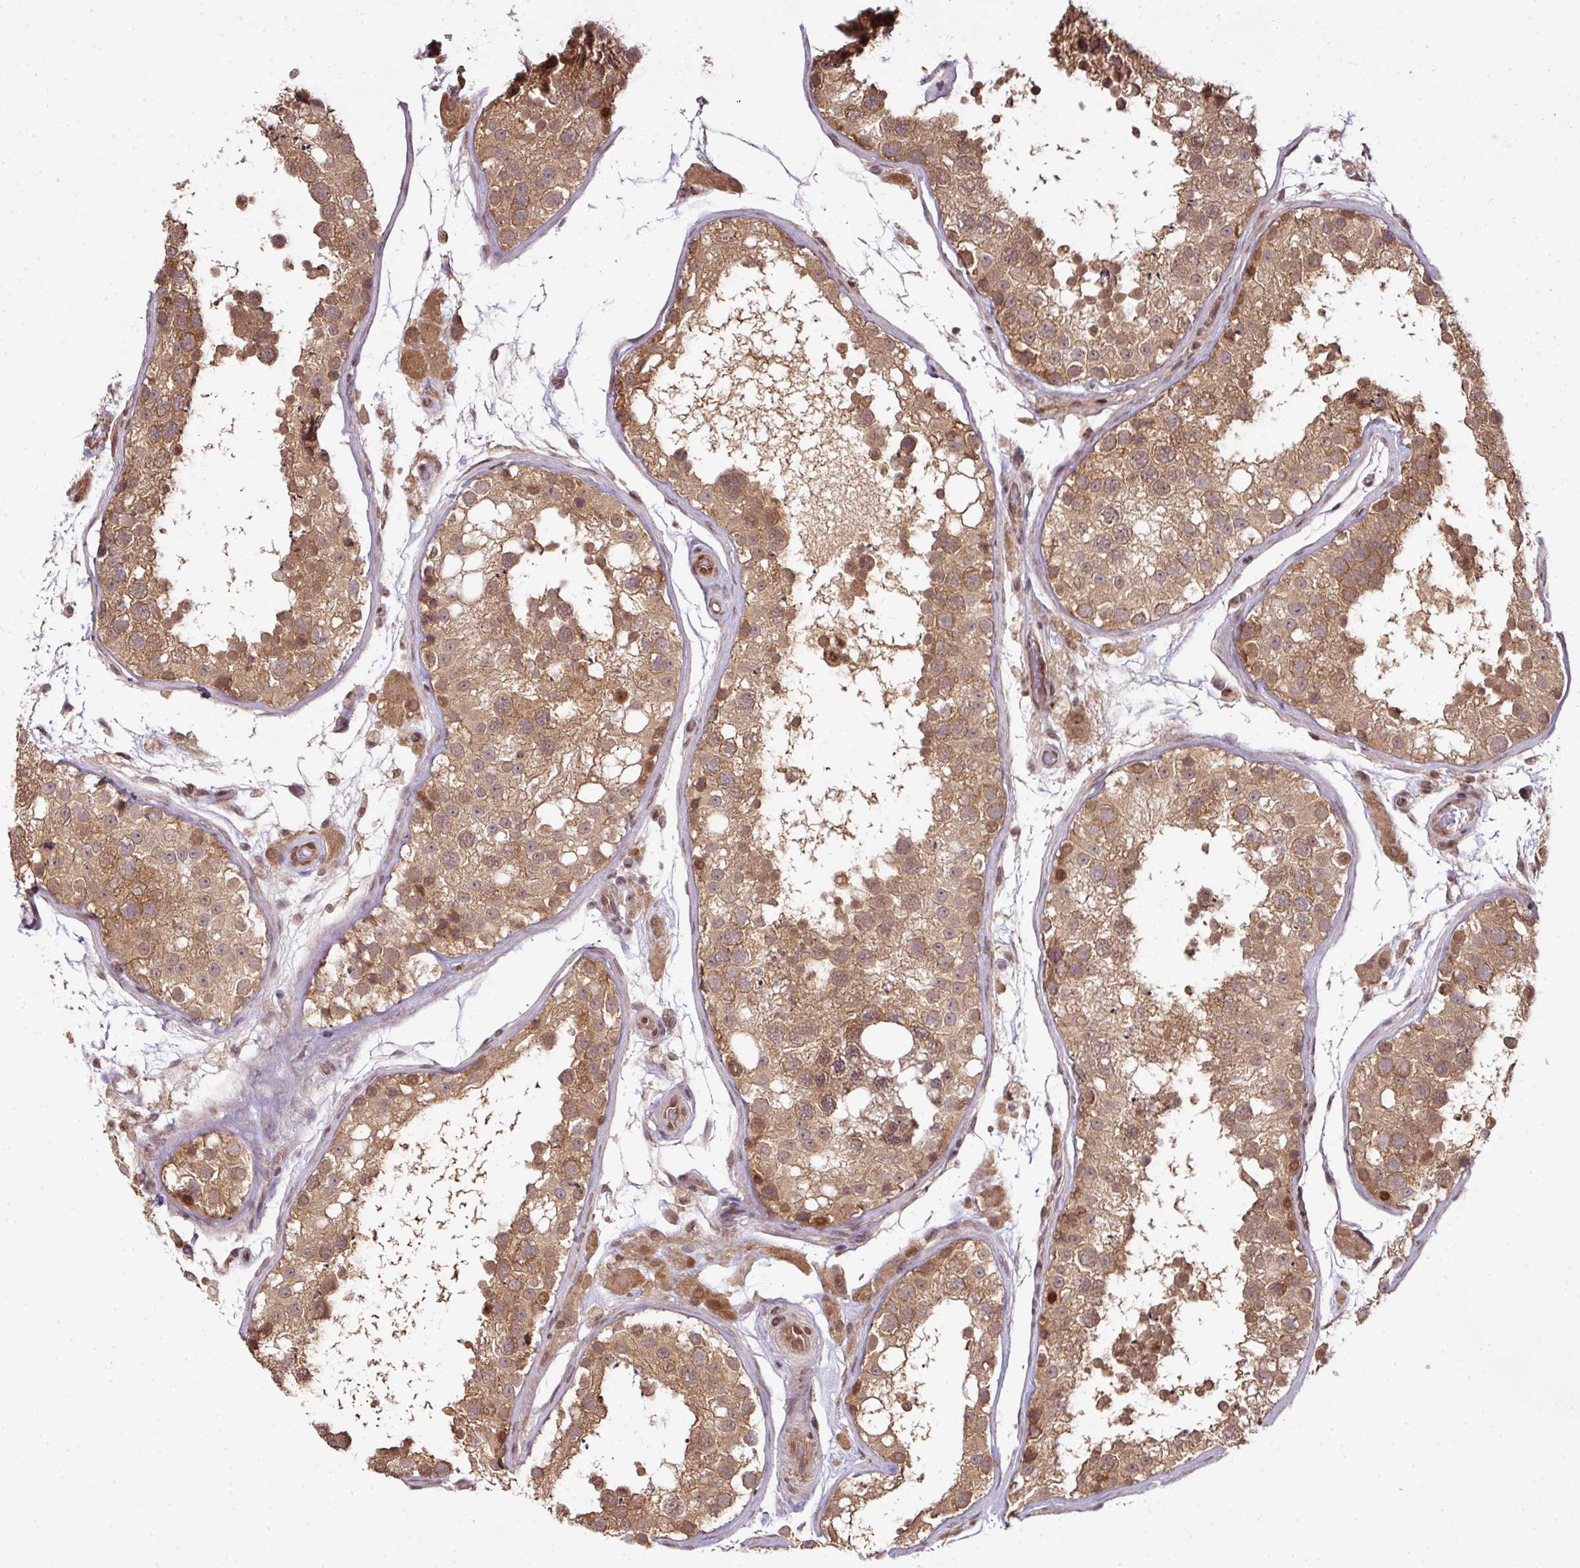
{"staining": {"intensity": "moderate", "quantity": ">75%", "location": "cytoplasmic/membranous,nuclear"}, "tissue": "testis", "cell_type": "Cells in seminiferous ducts", "image_type": "normal", "snomed": [{"axis": "morphology", "description": "Normal tissue, NOS"}, {"axis": "topography", "description": "Testis"}], "caption": "The immunohistochemical stain labels moderate cytoplasmic/membranous,nuclear expression in cells in seminiferous ducts of unremarkable testis. (DAB (3,3'-diaminobenzidine) IHC, brown staining for protein, blue staining for nuclei).", "gene": "ANKRD18A", "patient": {"sex": "male", "age": 26}}